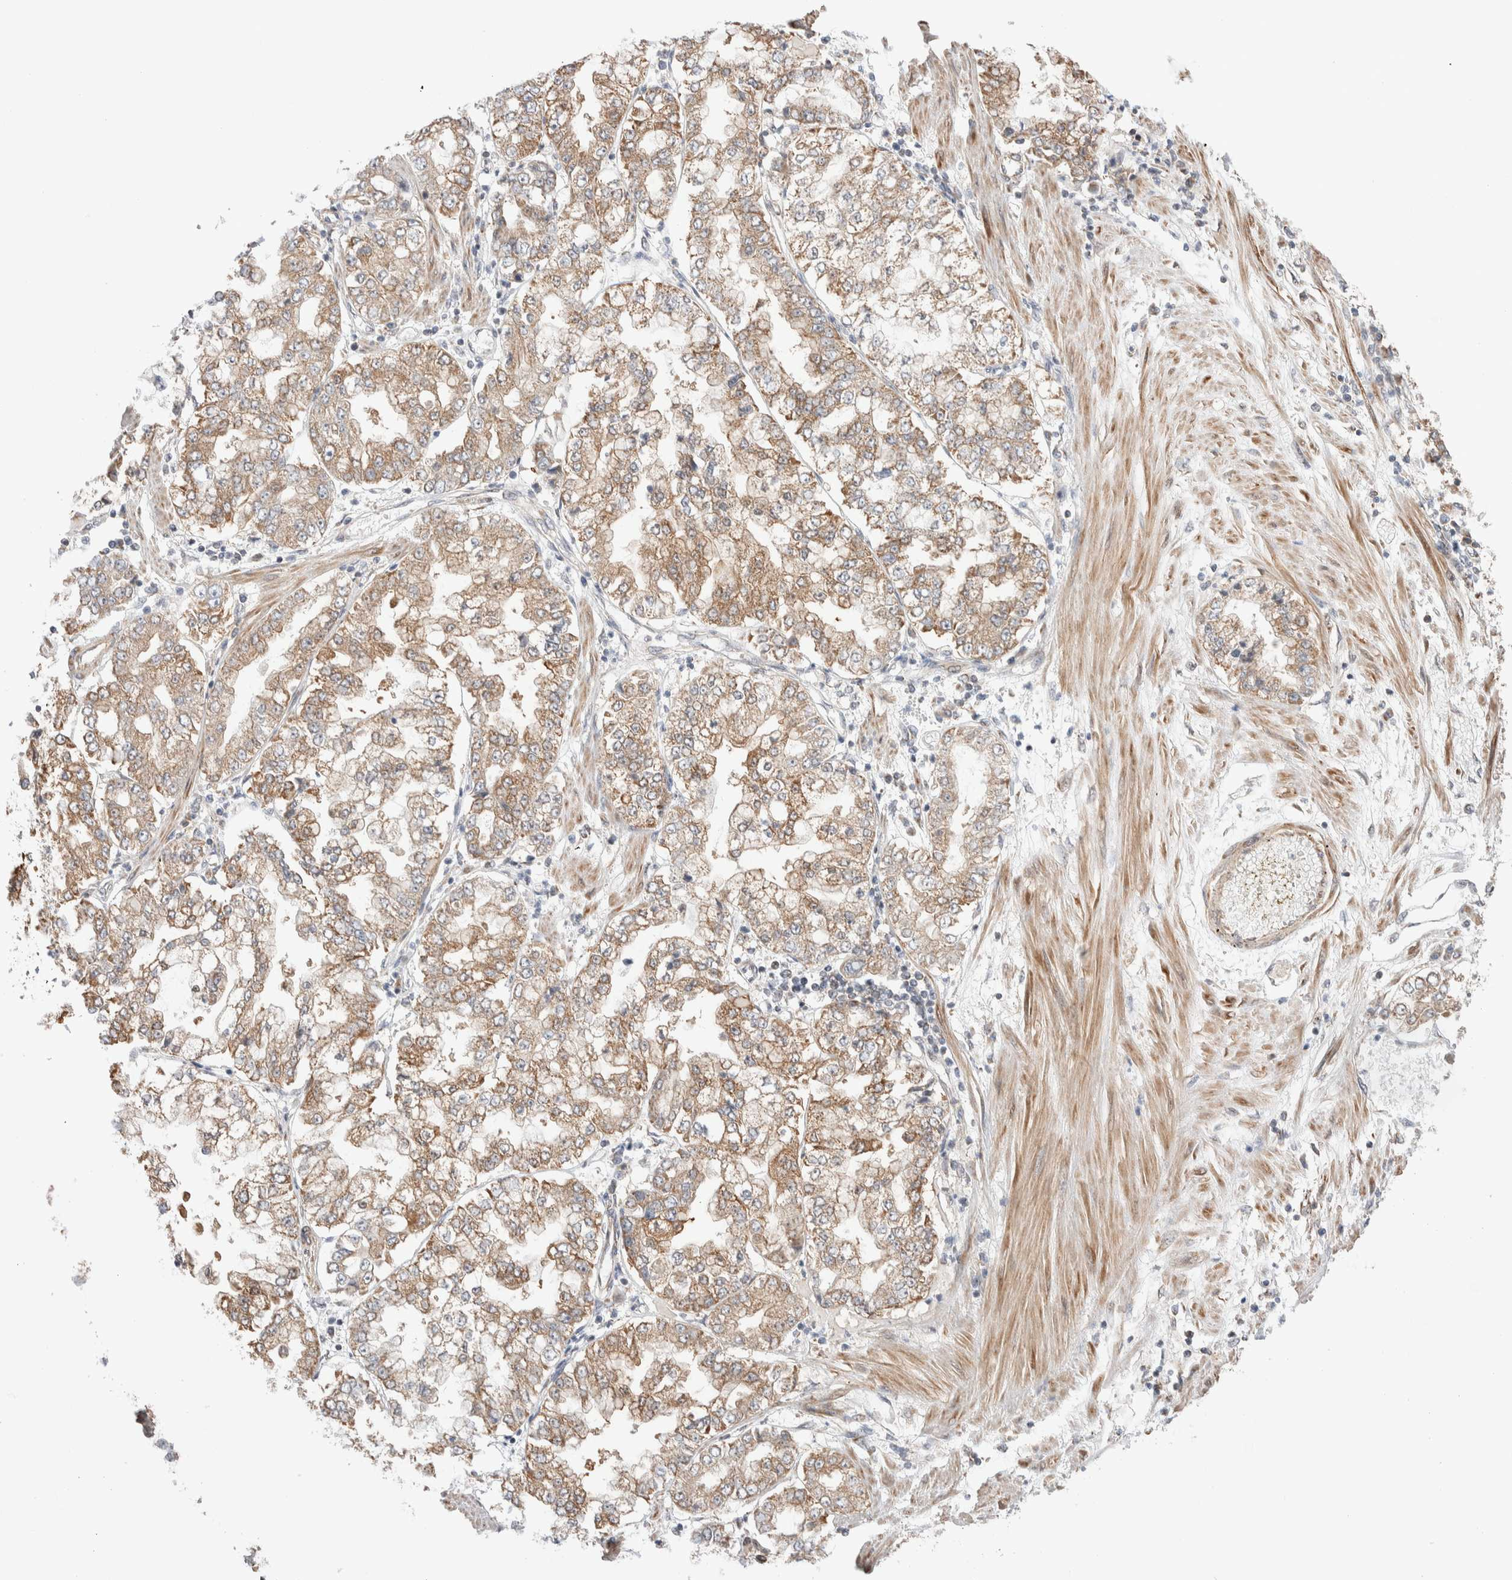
{"staining": {"intensity": "moderate", "quantity": ">75%", "location": "cytoplasmic/membranous"}, "tissue": "stomach cancer", "cell_type": "Tumor cells", "image_type": "cancer", "snomed": [{"axis": "morphology", "description": "Adenocarcinoma, NOS"}, {"axis": "topography", "description": "Stomach"}], "caption": "Immunohistochemistry image of human stomach adenocarcinoma stained for a protein (brown), which shows medium levels of moderate cytoplasmic/membranous staining in approximately >75% of tumor cells.", "gene": "ZNF695", "patient": {"sex": "male", "age": 76}}